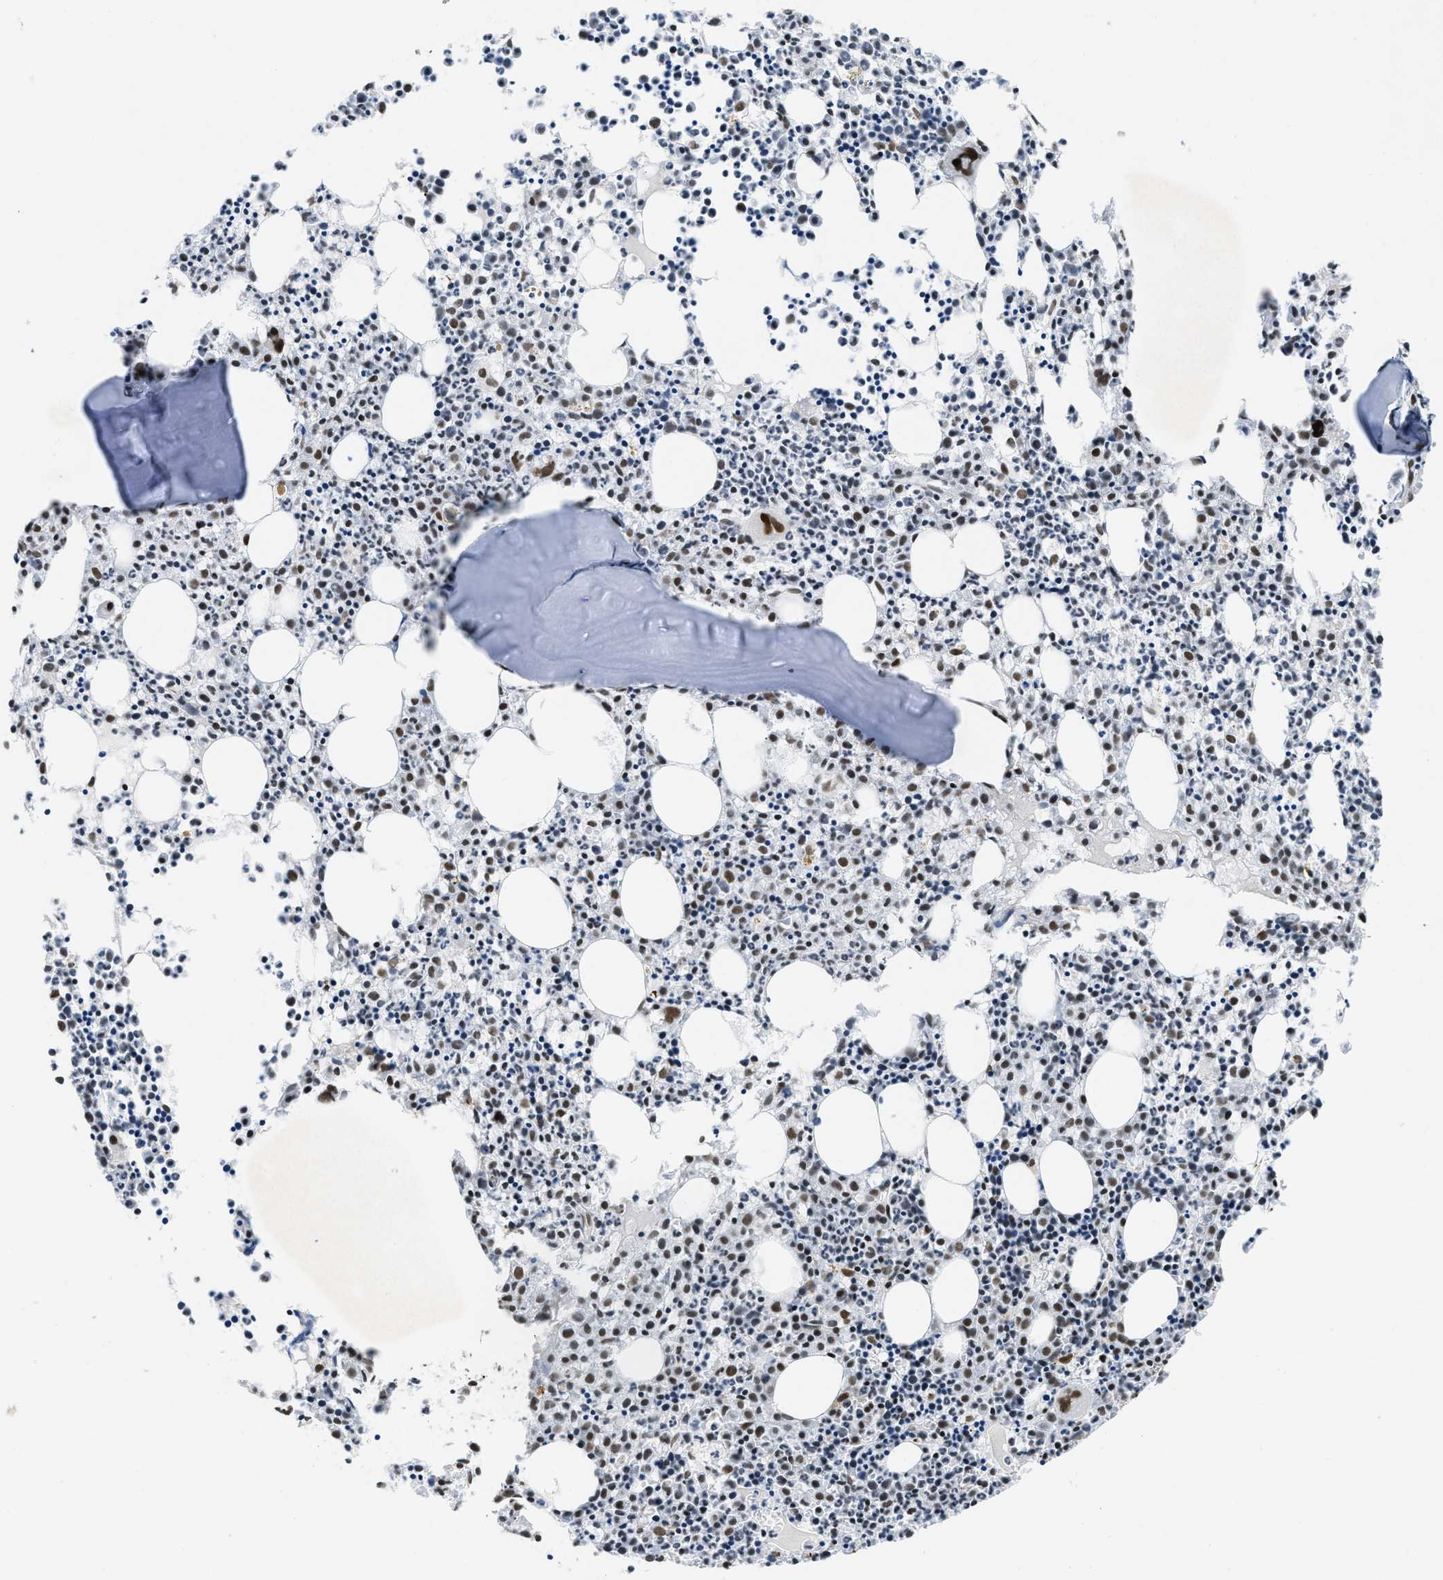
{"staining": {"intensity": "strong", "quantity": "25%-75%", "location": "nuclear"}, "tissue": "bone marrow", "cell_type": "Hematopoietic cells", "image_type": "normal", "snomed": [{"axis": "morphology", "description": "Normal tissue, NOS"}, {"axis": "morphology", "description": "Inflammation, NOS"}, {"axis": "topography", "description": "Bone marrow"}], "caption": "A high-resolution image shows immunohistochemistry (IHC) staining of benign bone marrow, which reveals strong nuclear positivity in about 25%-75% of hematopoietic cells. Using DAB (brown) and hematoxylin (blue) stains, captured at high magnification using brightfield microscopy.", "gene": "SCAF4", "patient": {"sex": "male", "age": 25}}